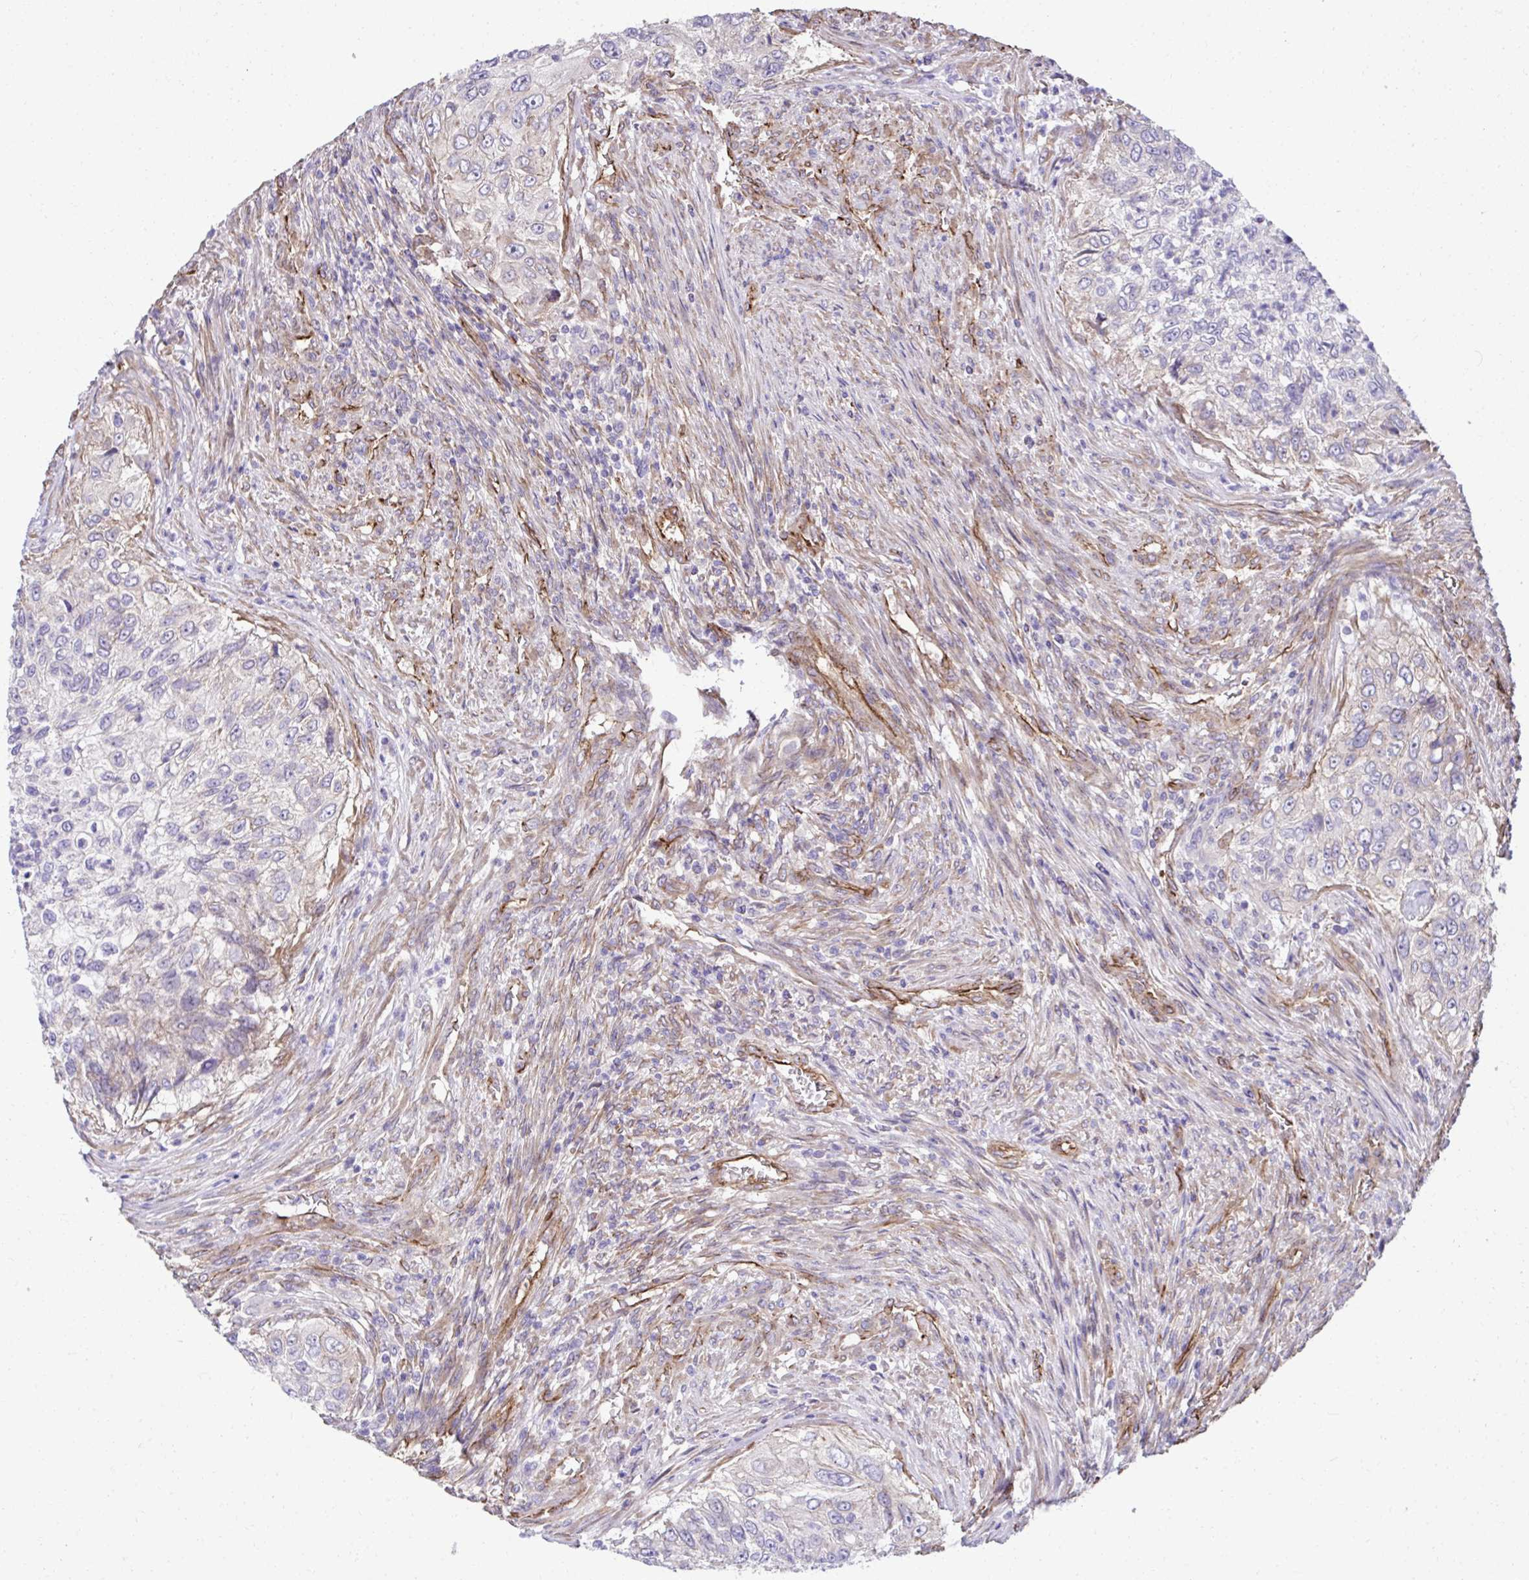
{"staining": {"intensity": "negative", "quantity": "none", "location": "none"}, "tissue": "urothelial cancer", "cell_type": "Tumor cells", "image_type": "cancer", "snomed": [{"axis": "morphology", "description": "Urothelial carcinoma, High grade"}, {"axis": "topography", "description": "Urinary bladder"}], "caption": "Urothelial carcinoma (high-grade) was stained to show a protein in brown. There is no significant expression in tumor cells.", "gene": "TRIM52", "patient": {"sex": "female", "age": 60}}